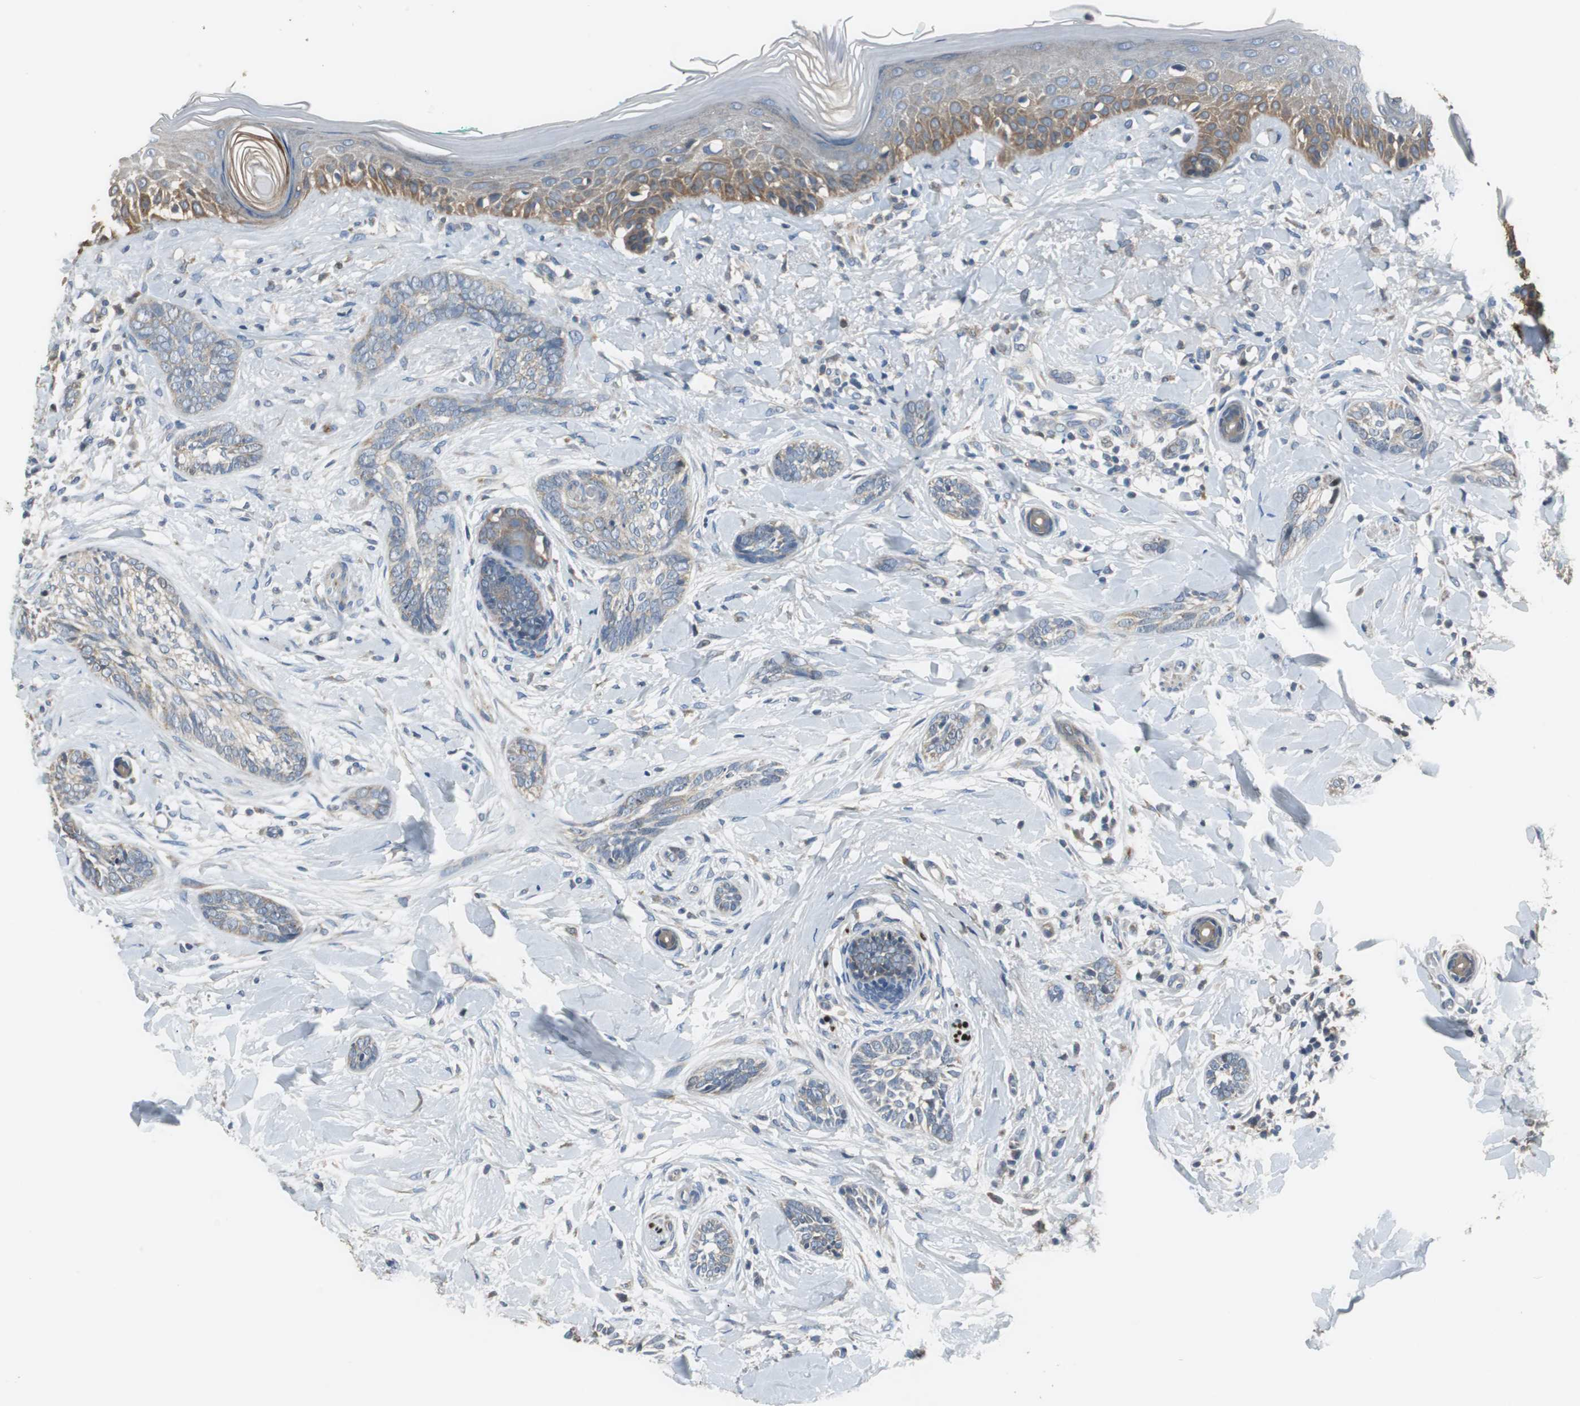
{"staining": {"intensity": "weak", "quantity": "25%-75%", "location": "cytoplasmic/membranous"}, "tissue": "skin cancer", "cell_type": "Tumor cells", "image_type": "cancer", "snomed": [{"axis": "morphology", "description": "Basal cell carcinoma"}, {"axis": "topography", "description": "Skin"}], "caption": "A brown stain highlights weak cytoplasmic/membranous staining of a protein in human skin cancer tumor cells.", "gene": "PI4KB", "patient": {"sex": "female", "age": 58}}